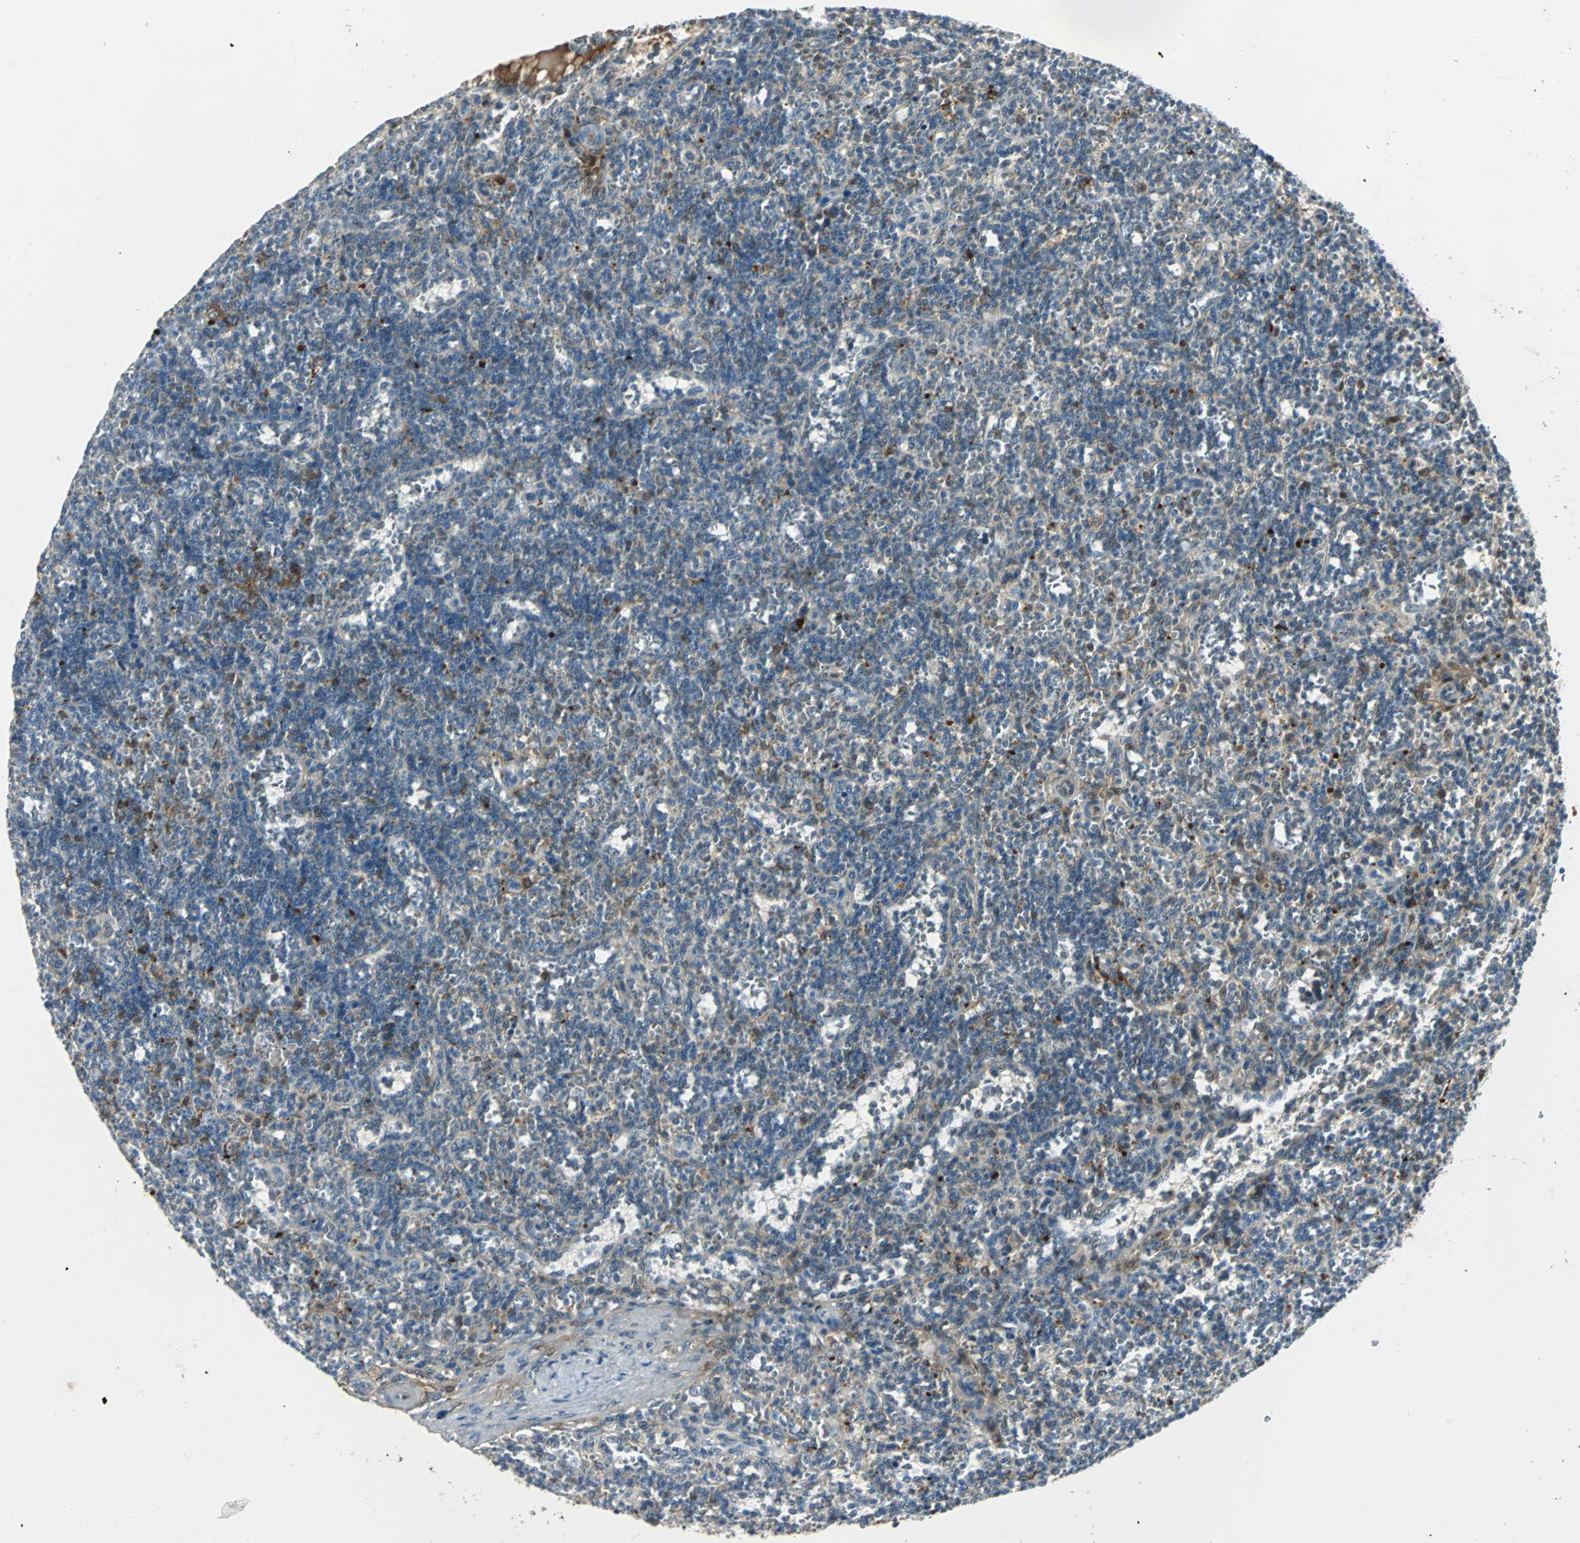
{"staining": {"intensity": "weak", "quantity": "25%-75%", "location": "cytoplasmic/membranous"}, "tissue": "lymphoma", "cell_type": "Tumor cells", "image_type": "cancer", "snomed": [{"axis": "morphology", "description": "Malignant lymphoma, non-Hodgkin's type, Low grade"}, {"axis": "topography", "description": "Spleen"}], "caption": "Malignant lymphoma, non-Hodgkin's type (low-grade) stained with a protein marker shows weak staining in tumor cells.", "gene": "FHL2", "patient": {"sex": "male", "age": 73}}